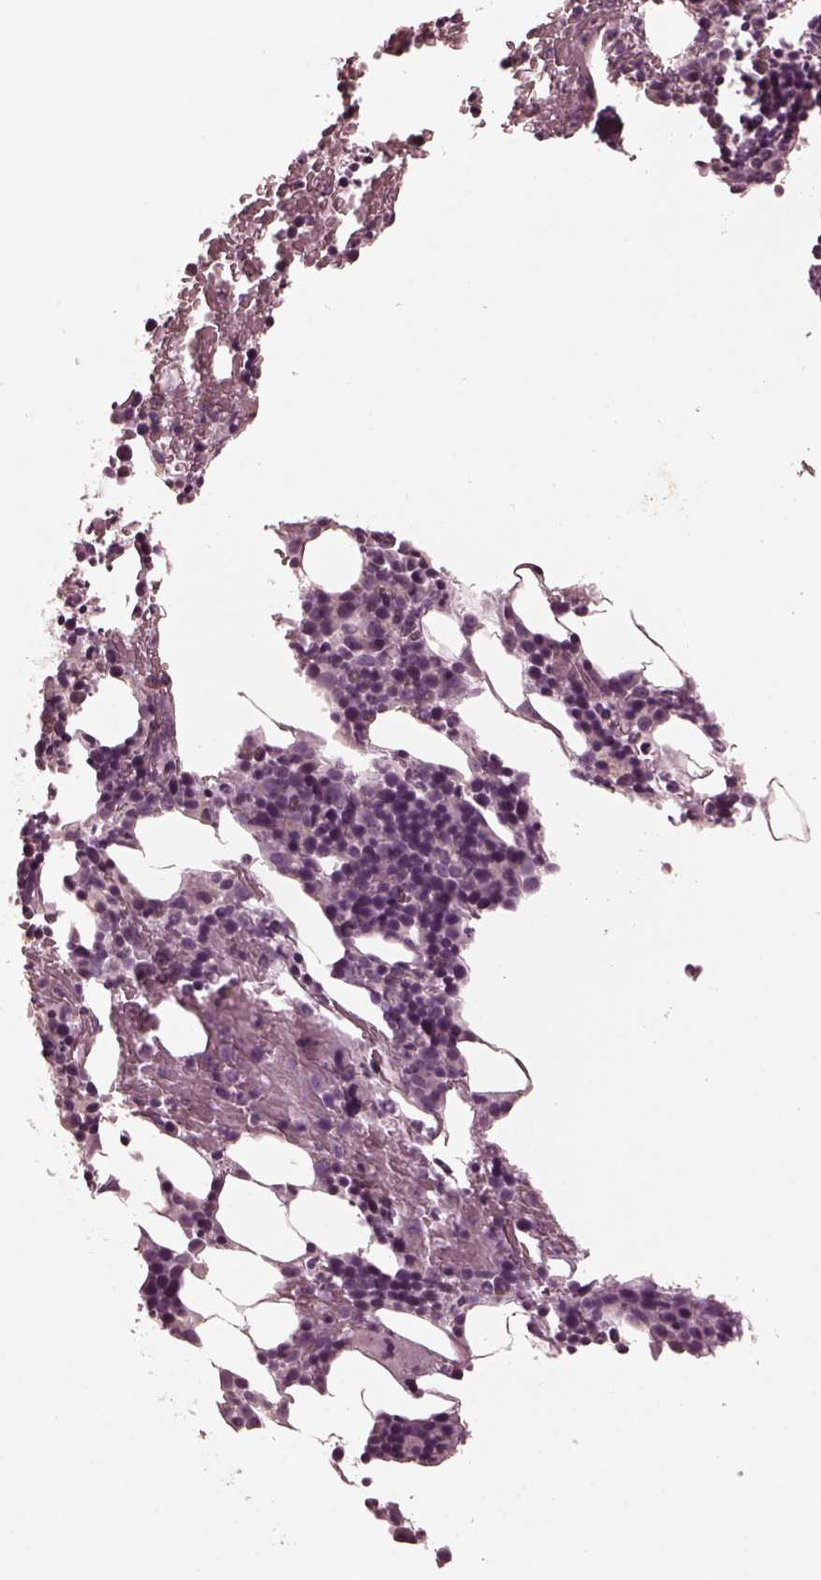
{"staining": {"intensity": "negative", "quantity": "none", "location": "none"}, "tissue": "bone marrow", "cell_type": "Hematopoietic cells", "image_type": "normal", "snomed": [{"axis": "morphology", "description": "Normal tissue, NOS"}, {"axis": "topography", "description": "Bone marrow"}], "caption": "A high-resolution histopathology image shows immunohistochemistry (IHC) staining of normal bone marrow, which exhibits no significant positivity in hematopoietic cells.", "gene": "RCVRN", "patient": {"sex": "male", "age": 72}}